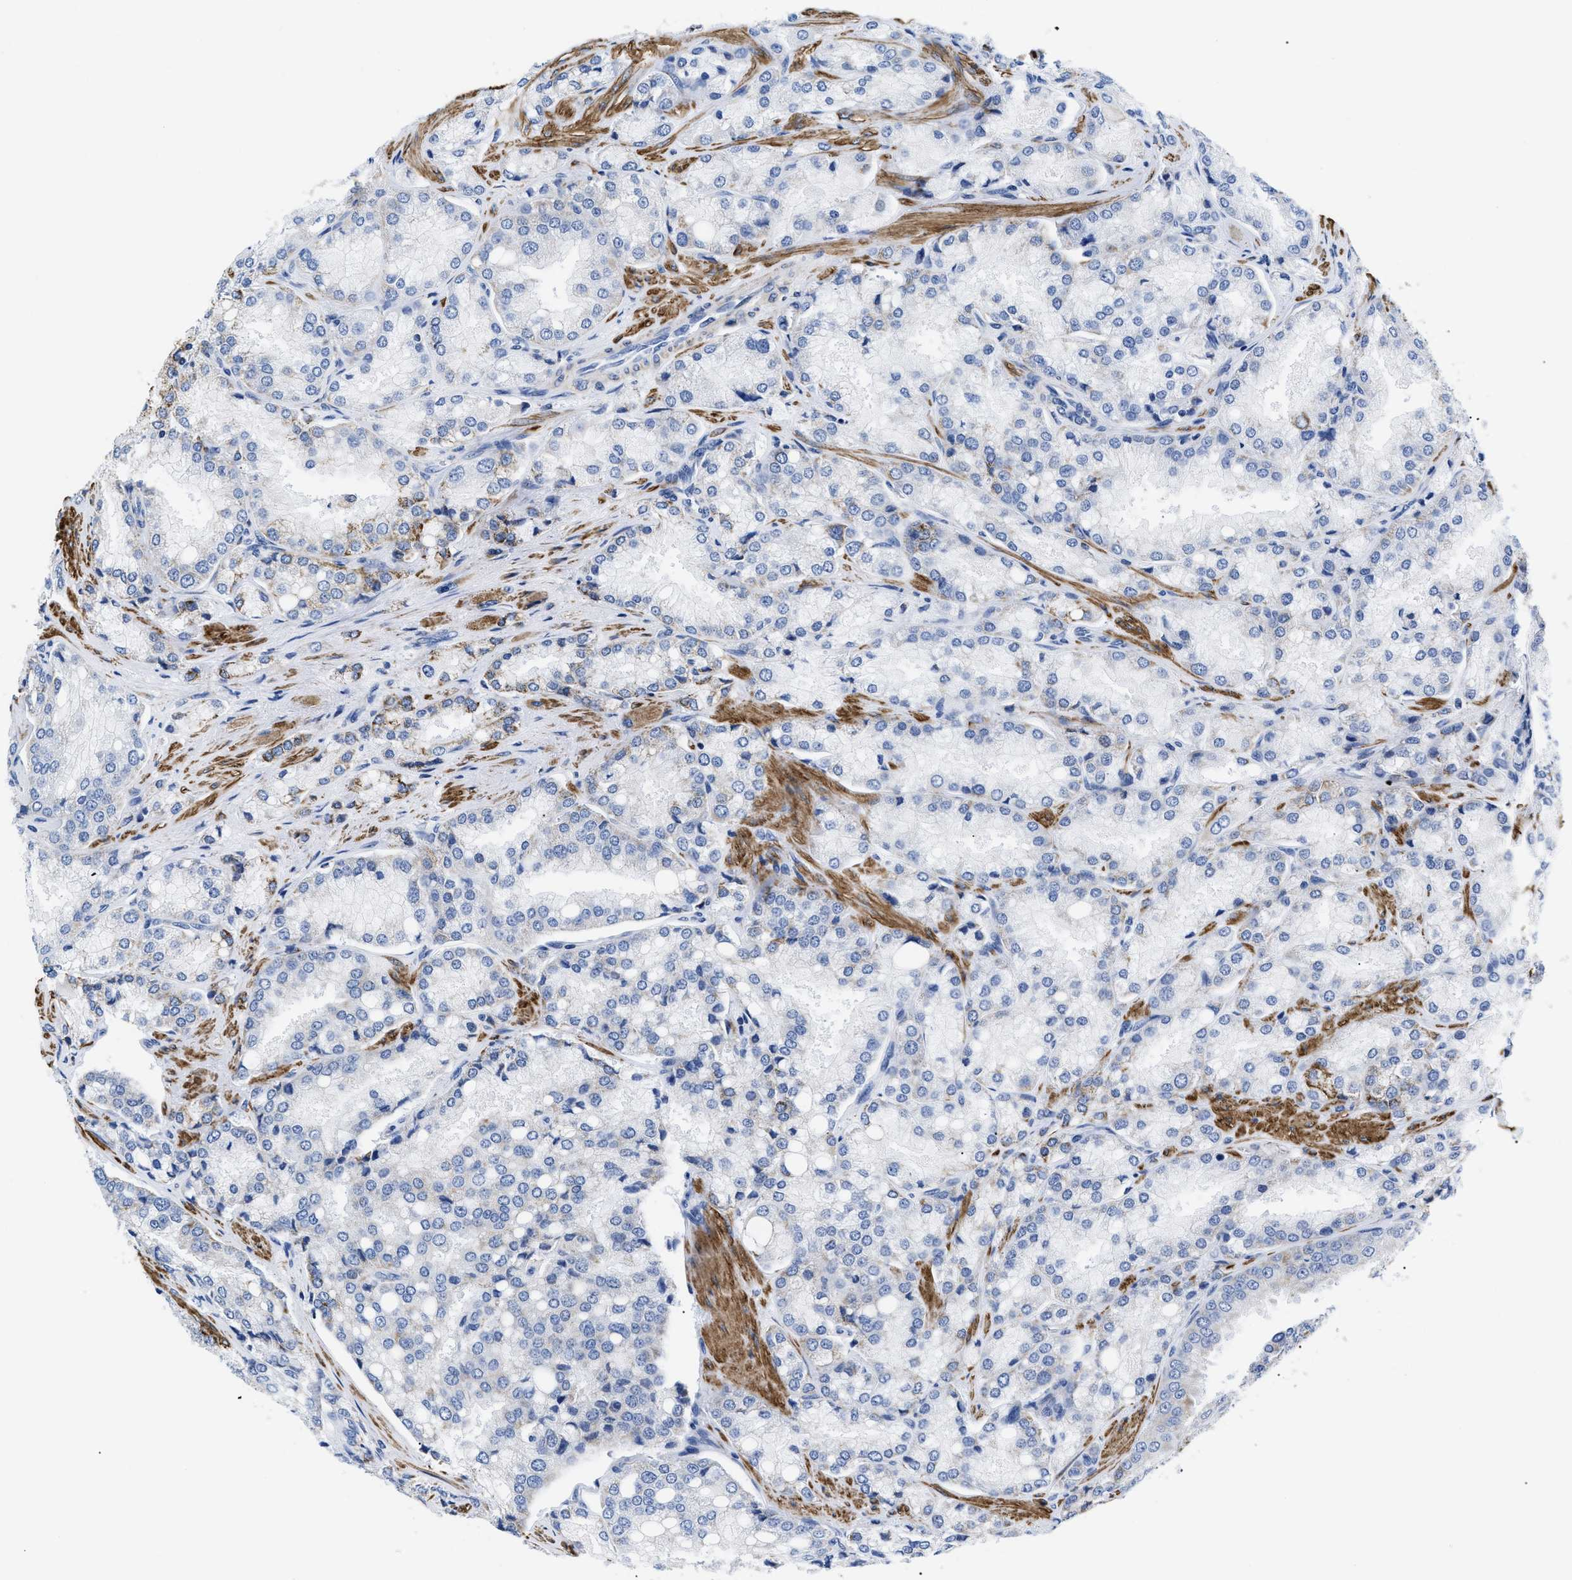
{"staining": {"intensity": "negative", "quantity": "none", "location": "none"}, "tissue": "prostate cancer", "cell_type": "Tumor cells", "image_type": "cancer", "snomed": [{"axis": "morphology", "description": "Adenocarcinoma, High grade"}, {"axis": "topography", "description": "Prostate"}], "caption": "A high-resolution micrograph shows immunohistochemistry (IHC) staining of prostate cancer, which shows no significant expression in tumor cells.", "gene": "GPR149", "patient": {"sex": "male", "age": 50}}